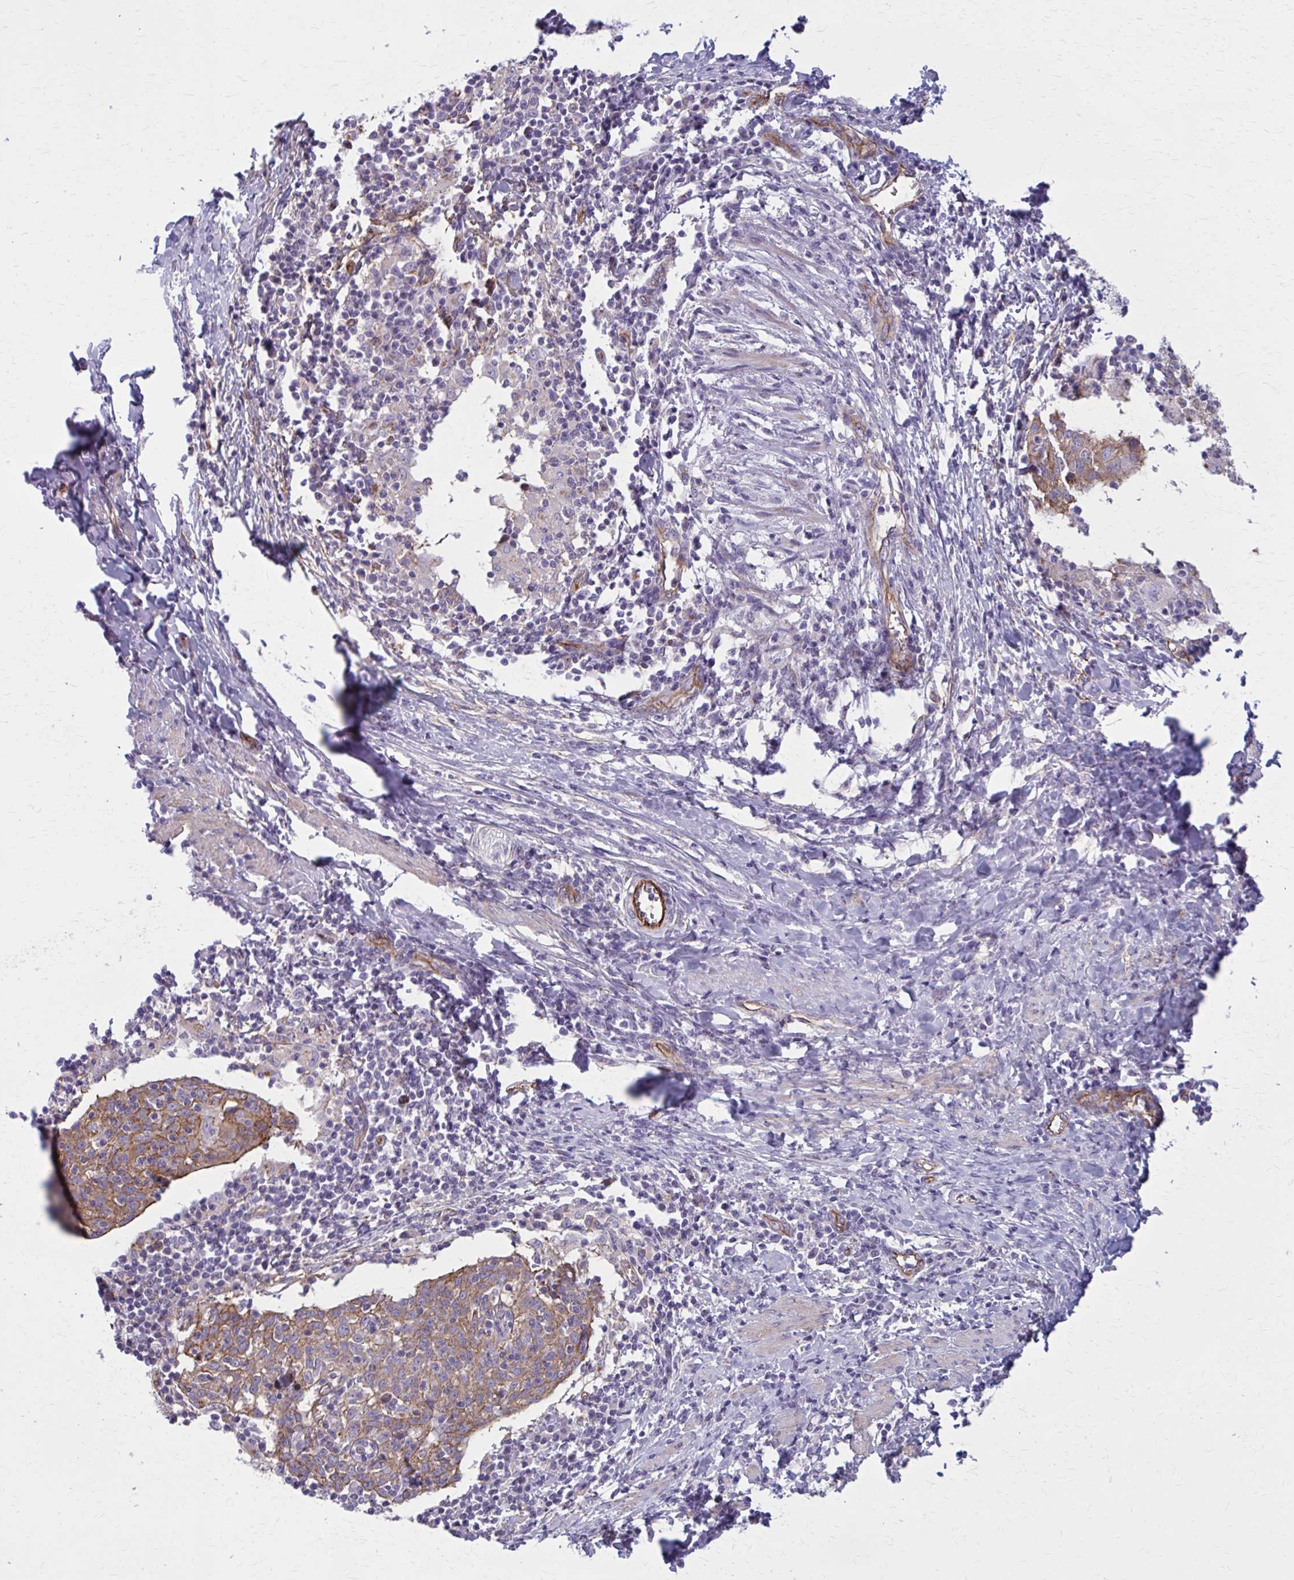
{"staining": {"intensity": "moderate", "quantity": ">75%", "location": "cytoplasmic/membranous"}, "tissue": "cervical cancer", "cell_type": "Tumor cells", "image_type": "cancer", "snomed": [{"axis": "morphology", "description": "Squamous cell carcinoma, NOS"}, {"axis": "topography", "description": "Cervix"}], "caption": "A micrograph showing moderate cytoplasmic/membranous staining in approximately >75% of tumor cells in cervical cancer, as visualized by brown immunohistochemical staining.", "gene": "ZDHHC7", "patient": {"sex": "female", "age": 52}}